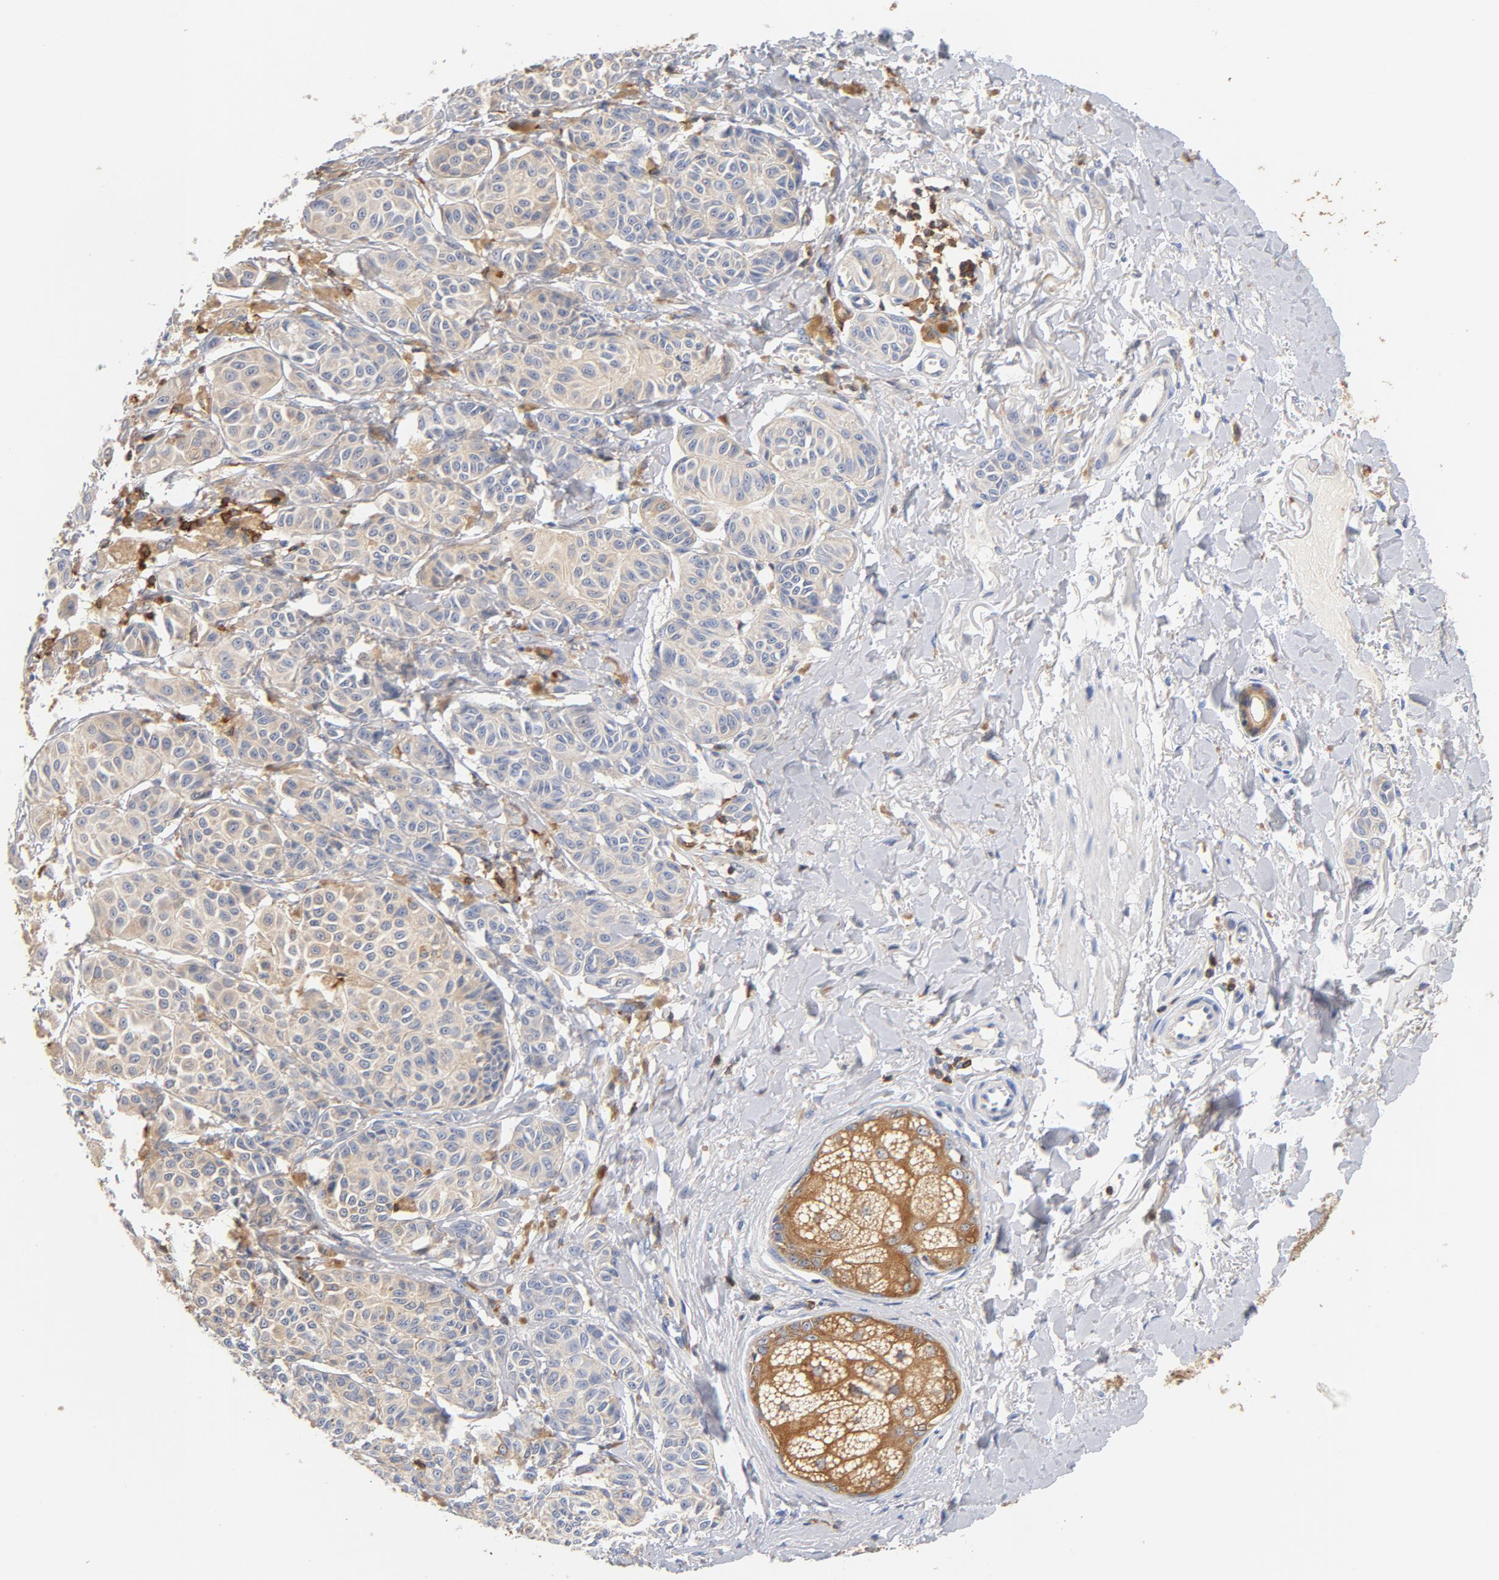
{"staining": {"intensity": "weak", "quantity": ">75%", "location": "cytoplasmic/membranous"}, "tissue": "melanoma", "cell_type": "Tumor cells", "image_type": "cancer", "snomed": [{"axis": "morphology", "description": "Malignant melanoma, NOS"}, {"axis": "topography", "description": "Skin"}], "caption": "An image of malignant melanoma stained for a protein demonstrates weak cytoplasmic/membranous brown staining in tumor cells. Ihc stains the protein in brown and the nuclei are stained blue.", "gene": "EZR", "patient": {"sex": "male", "age": 76}}